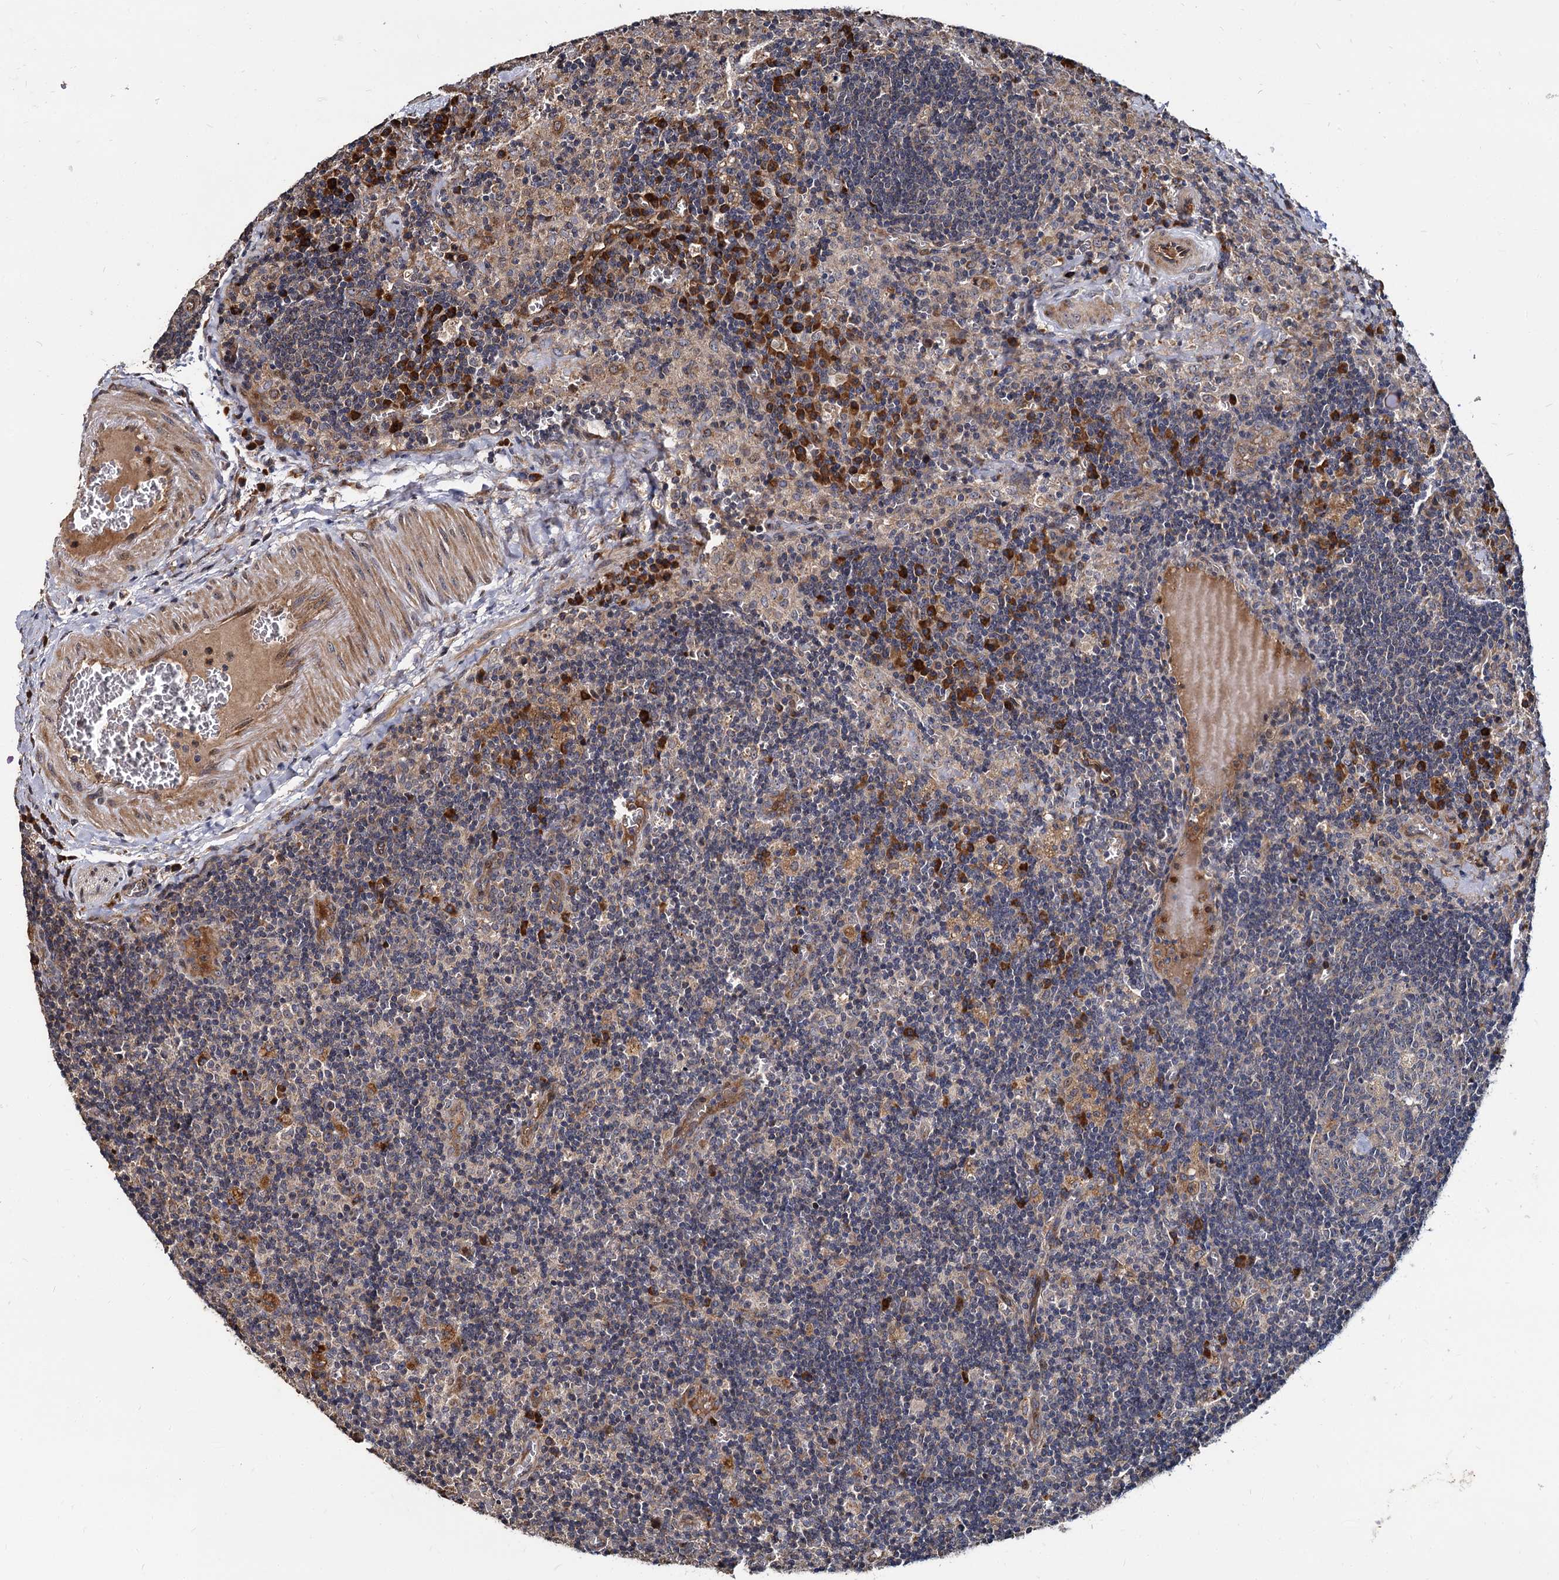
{"staining": {"intensity": "weak", "quantity": "<25%", "location": "cytoplasmic/membranous"}, "tissue": "lymph node", "cell_type": "Germinal center cells", "image_type": "normal", "snomed": [{"axis": "morphology", "description": "Normal tissue, NOS"}, {"axis": "topography", "description": "Lymph node"}], "caption": "Immunohistochemistry (IHC) histopathology image of normal human lymph node stained for a protein (brown), which reveals no staining in germinal center cells. (DAB immunohistochemistry (IHC) visualized using brightfield microscopy, high magnification).", "gene": "WWC3", "patient": {"sex": "male", "age": 58}}